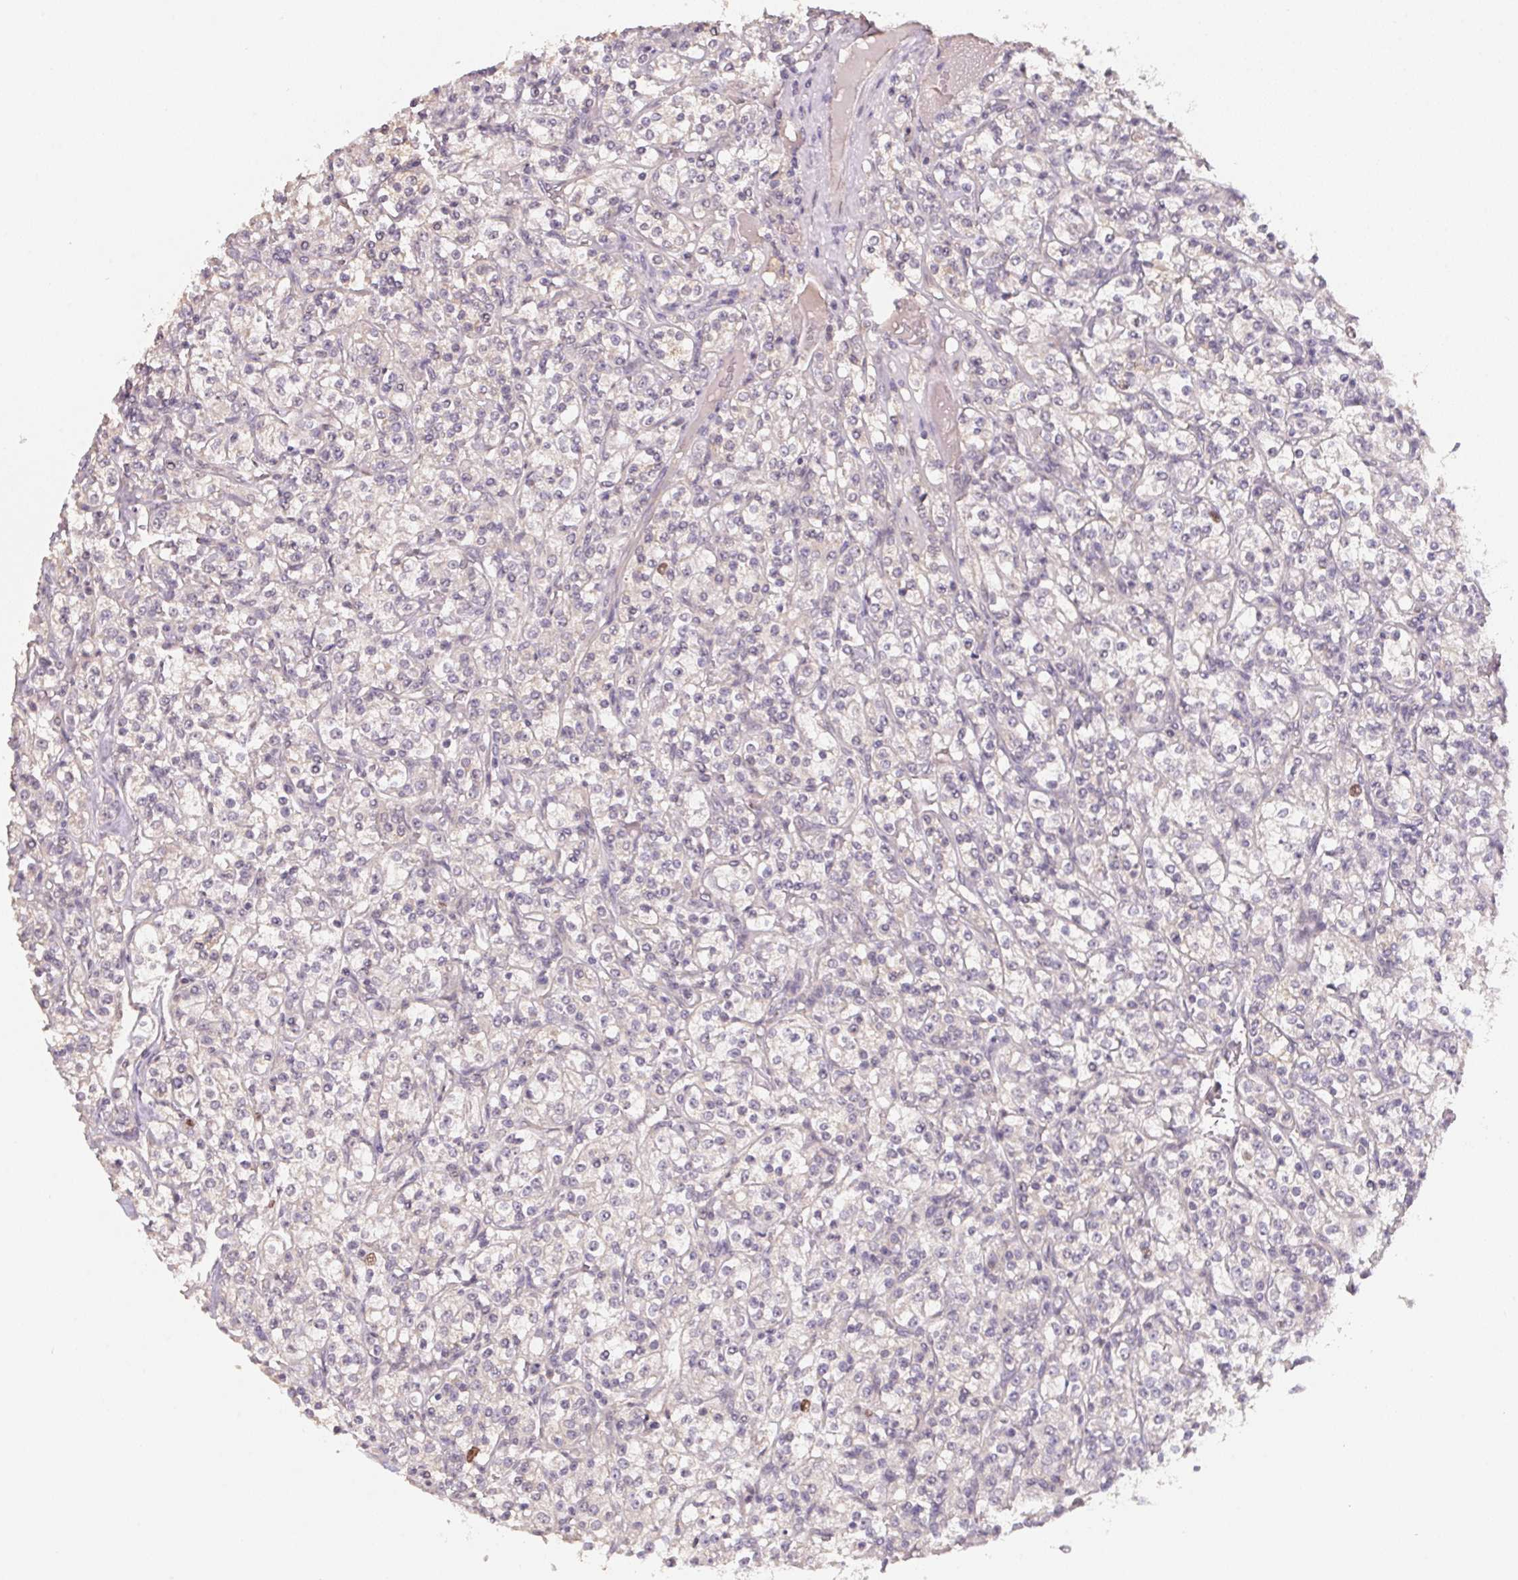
{"staining": {"intensity": "negative", "quantity": "none", "location": "none"}, "tissue": "renal cancer", "cell_type": "Tumor cells", "image_type": "cancer", "snomed": [{"axis": "morphology", "description": "Adenocarcinoma, NOS"}, {"axis": "topography", "description": "Kidney"}], "caption": "Histopathology image shows no significant protein positivity in tumor cells of renal adenocarcinoma.", "gene": "KIFC1", "patient": {"sex": "male", "age": 77}}